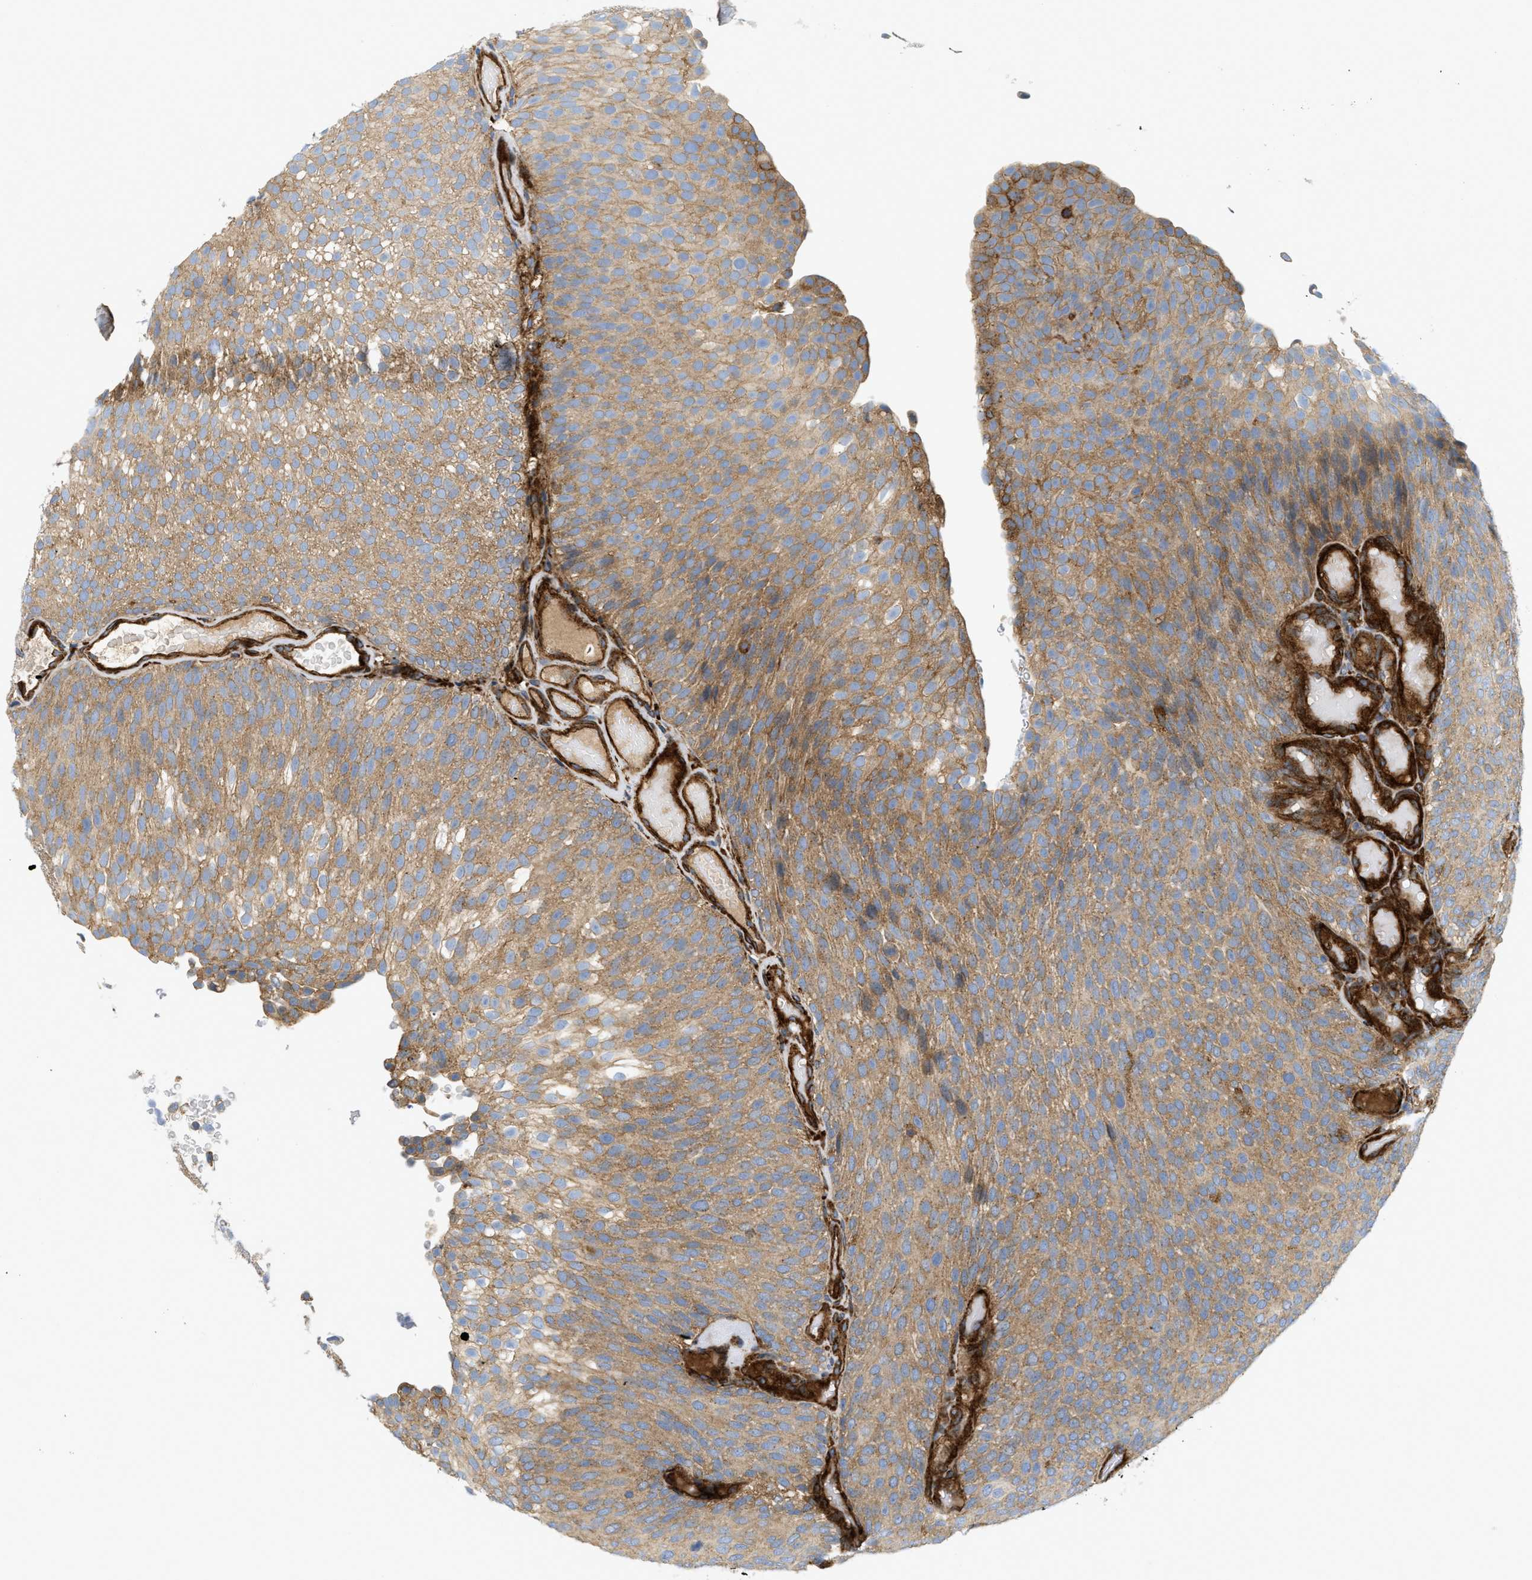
{"staining": {"intensity": "moderate", "quantity": ">75%", "location": "cytoplasmic/membranous"}, "tissue": "urothelial cancer", "cell_type": "Tumor cells", "image_type": "cancer", "snomed": [{"axis": "morphology", "description": "Urothelial carcinoma, Low grade"}, {"axis": "topography", "description": "Urinary bladder"}], "caption": "Protein staining demonstrates moderate cytoplasmic/membranous expression in approximately >75% of tumor cells in urothelial carcinoma (low-grade).", "gene": "PICALM", "patient": {"sex": "male", "age": 78}}